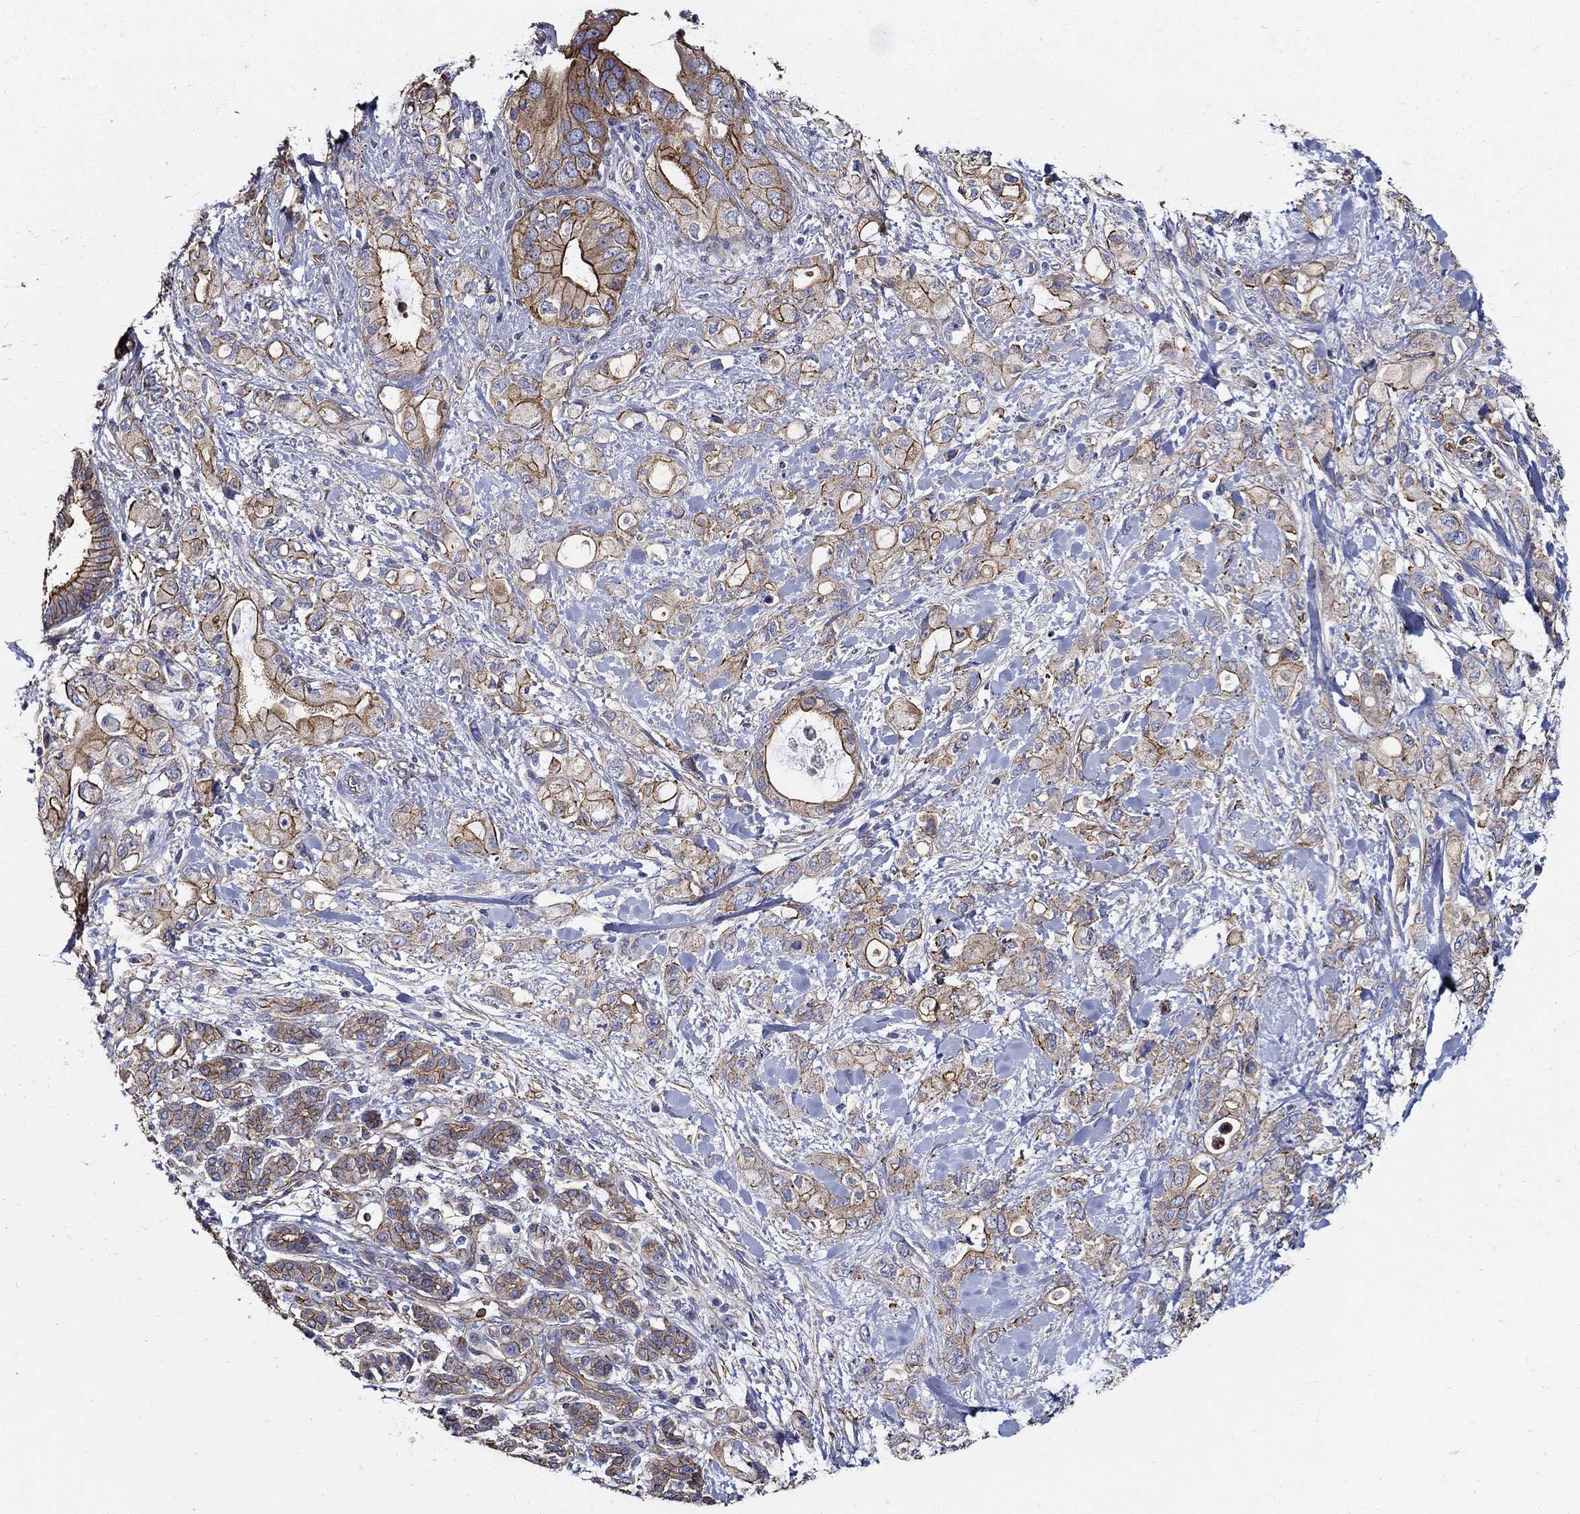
{"staining": {"intensity": "strong", "quantity": "25%-75%", "location": "cytoplasmic/membranous"}, "tissue": "pancreatic cancer", "cell_type": "Tumor cells", "image_type": "cancer", "snomed": [{"axis": "morphology", "description": "Adenocarcinoma, NOS"}, {"axis": "topography", "description": "Pancreas"}], "caption": "IHC of human pancreatic adenocarcinoma exhibits high levels of strong cytoplasmic/membranous staining in about 25%-75% of tumor cells.", "gene": "APBB3", "patient": {"sex": "female", "age": 56}}